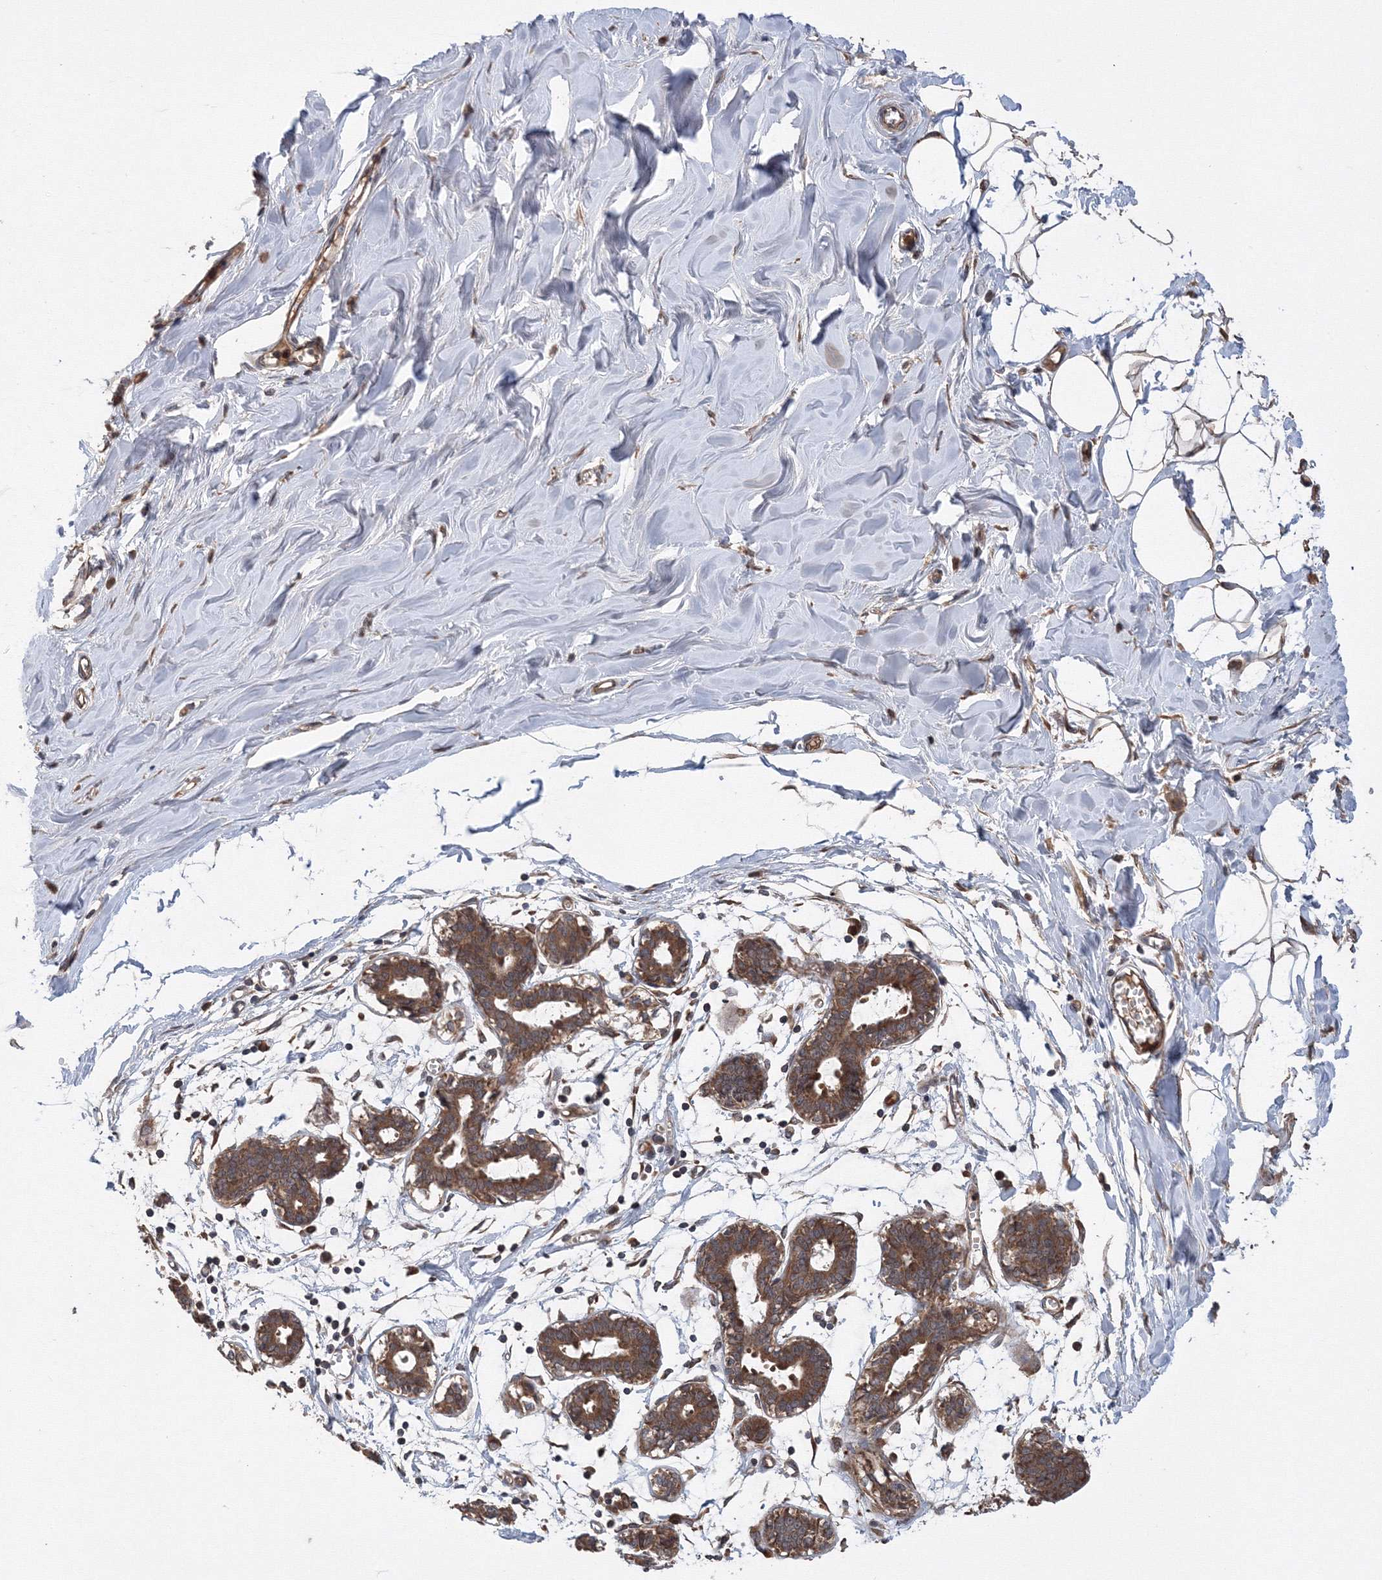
{"staining": {"intensity": "moderate", "quantity": ">75%", "location": "cytoplasmic/membranous"}, "tissue": "breast", "cell_type": "Adipocytes", "image_type": "normal", "snomed": [{"axis": "morphology", "description": "Normal tissue, NOS"}, {"axis": "topography", "description": "Breast"}], "caption": "Human breast stained with a brown dye shows moderate cytoplasmic/membranous positive positivity in approximately >75% of adipocytes.", "gene": "ATG3", "patient": {"sex": "female", "age": 27}}